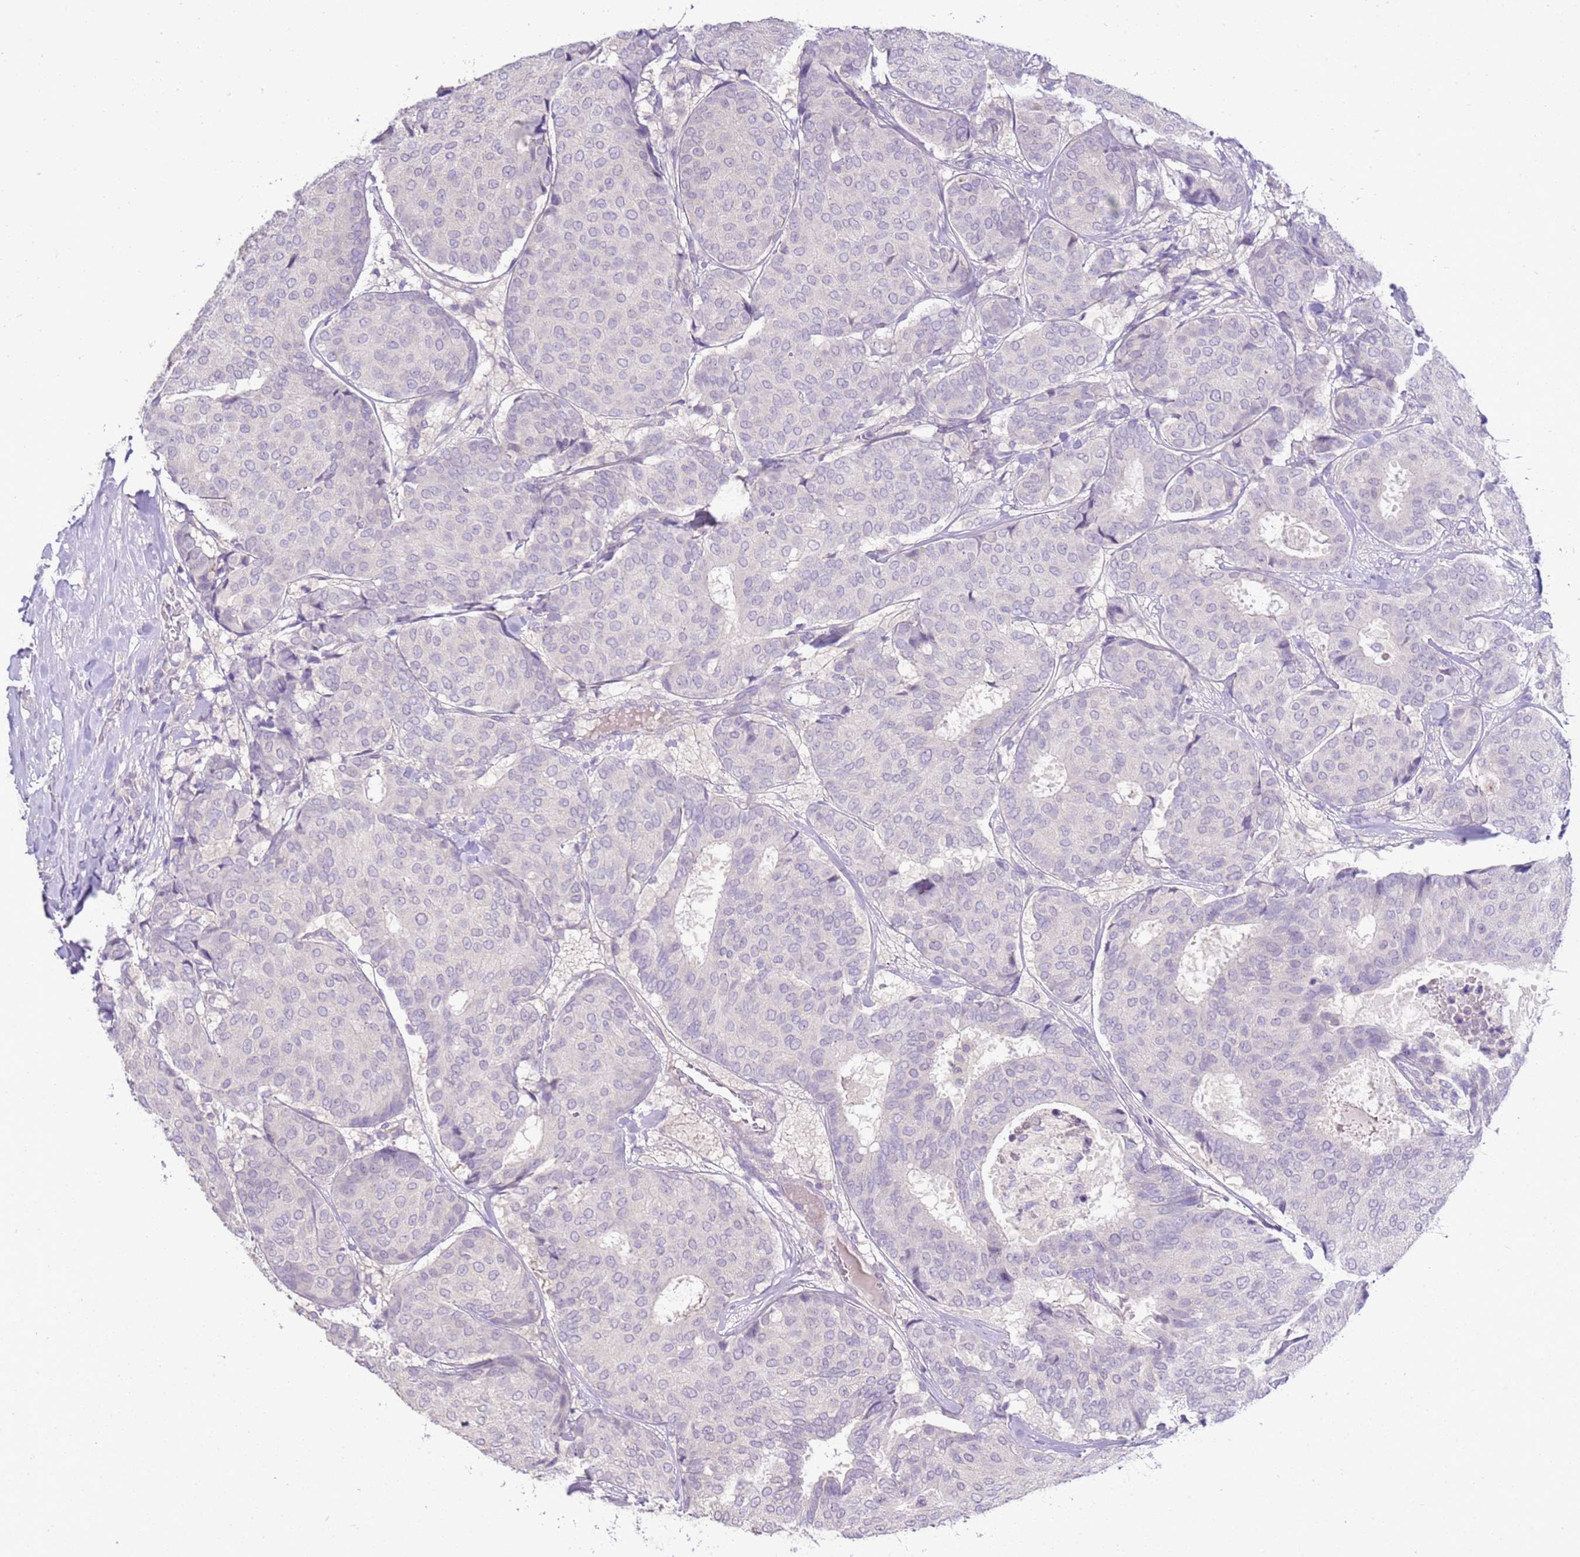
{"staining": {"intensity": "negative", "quantity": "none", "location": "none"}, "tissue": "breast cancer", "cell_type": "Tumor cells", "image_type": "cancer", "snomed": [{"axis": "morphology", "description": "Duct carcinoma"}, {"axis": "topography", "description": "Breast"}], "caption": "Immunohistochemical staining of human breast cancer (invasive ductal carcinoma) exhibits no significant positivity in tumor cells.", "gene": "IL2RG", "patient": {"sex": "female", "age": 75}}